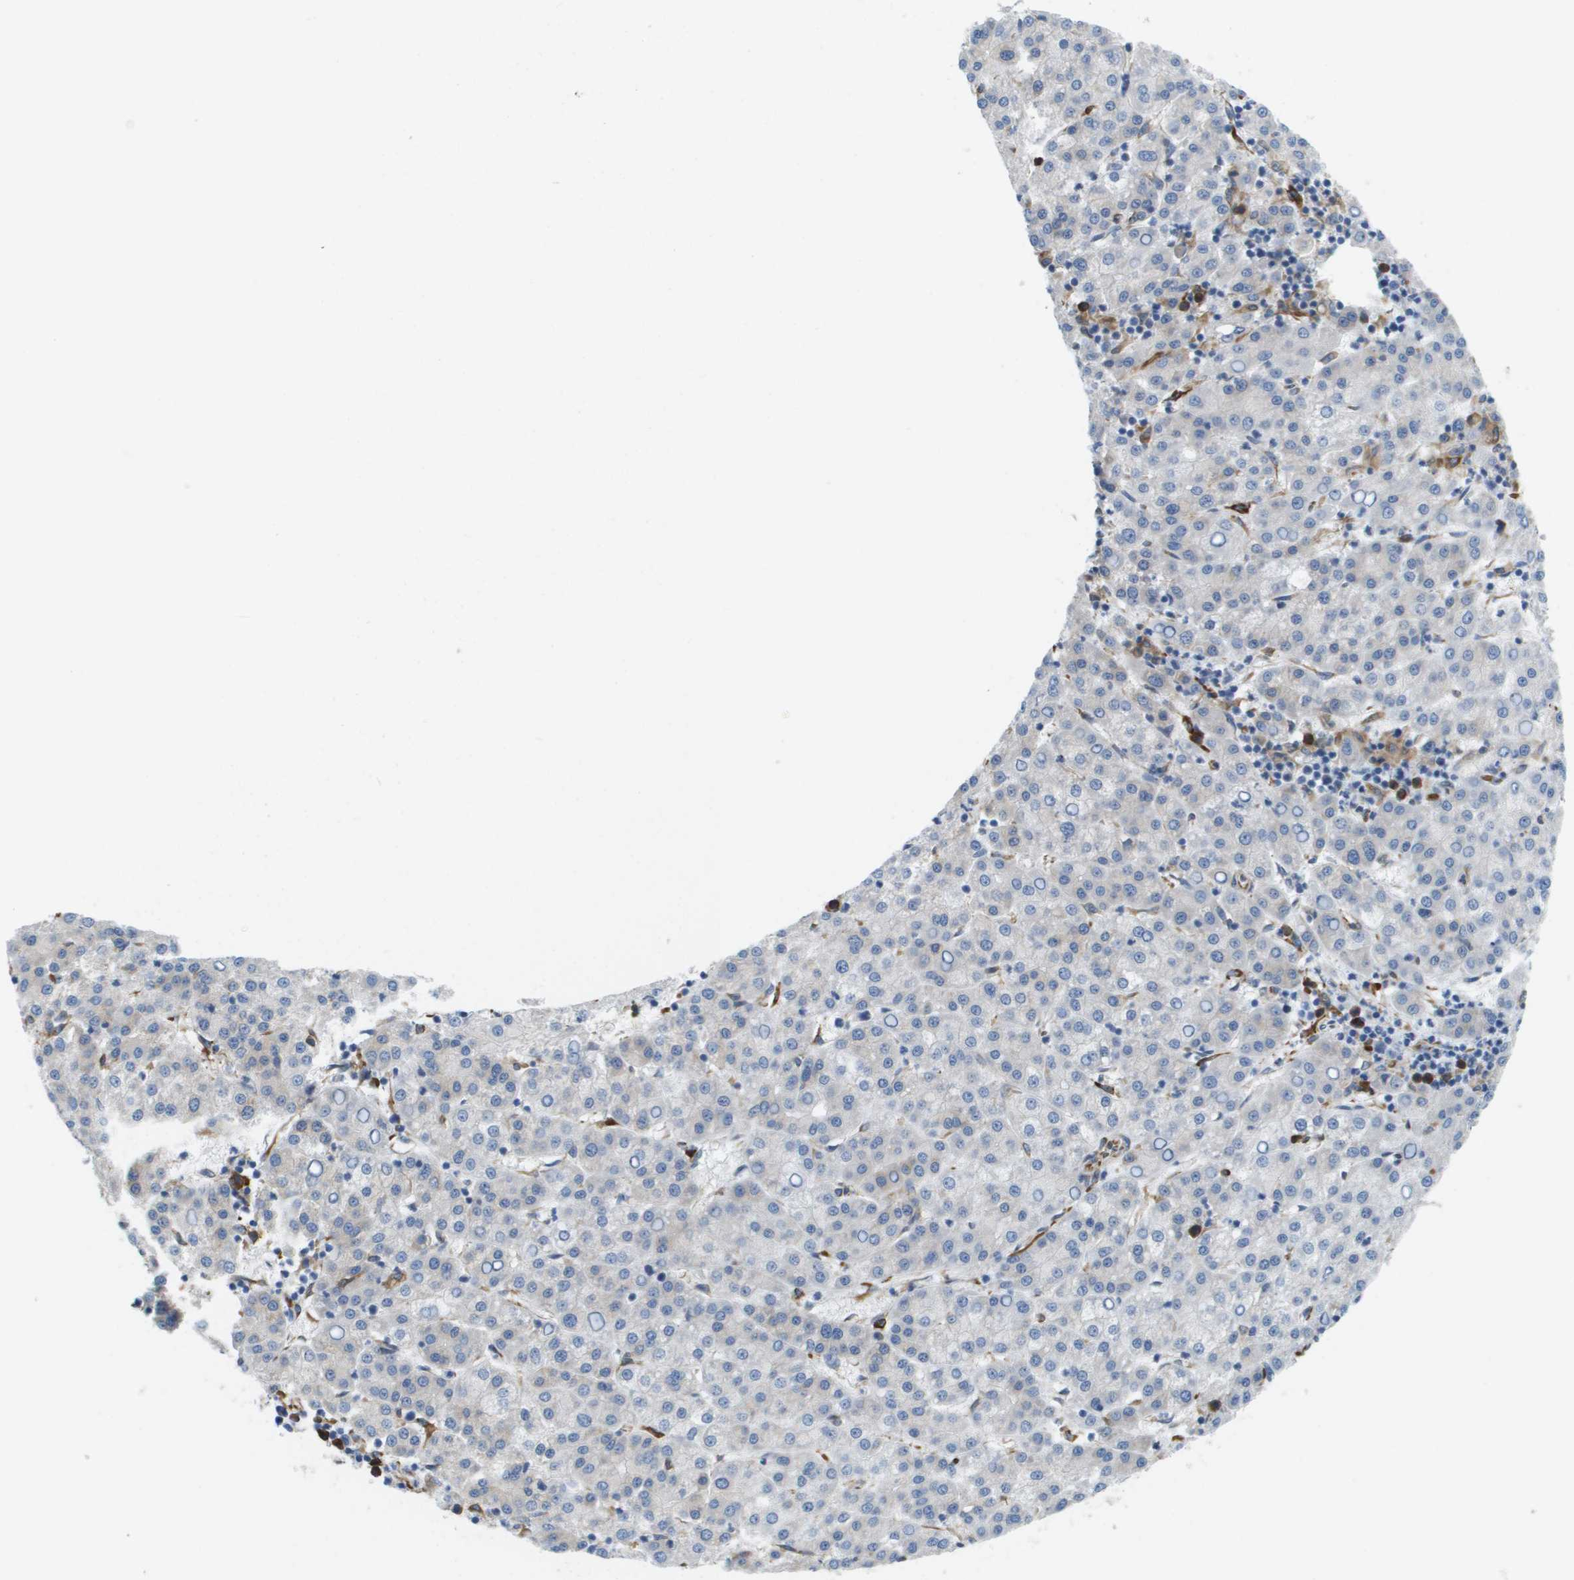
{"staining": {"intensity": "negative", "quantity": "none", "location": "none"}, "tissue": "liver cancer", "cell_type": "Tumor cells", "image_type": "cancer", "snomed": [{"axis": "morphology", "description": "Carcinoma, Hepatocellular, NOS"}, {"axis": "topography", "description": "Liver"}], "caption": "This micrograph is of liver hepatocellular carcinoma stained with IHC to label a protein in brown with the nuclei are counter-stained blue. There is no positivity in tumor cells.", "gene": "ST3GAL2", "patient": {"sex": "female", "age": 58}}